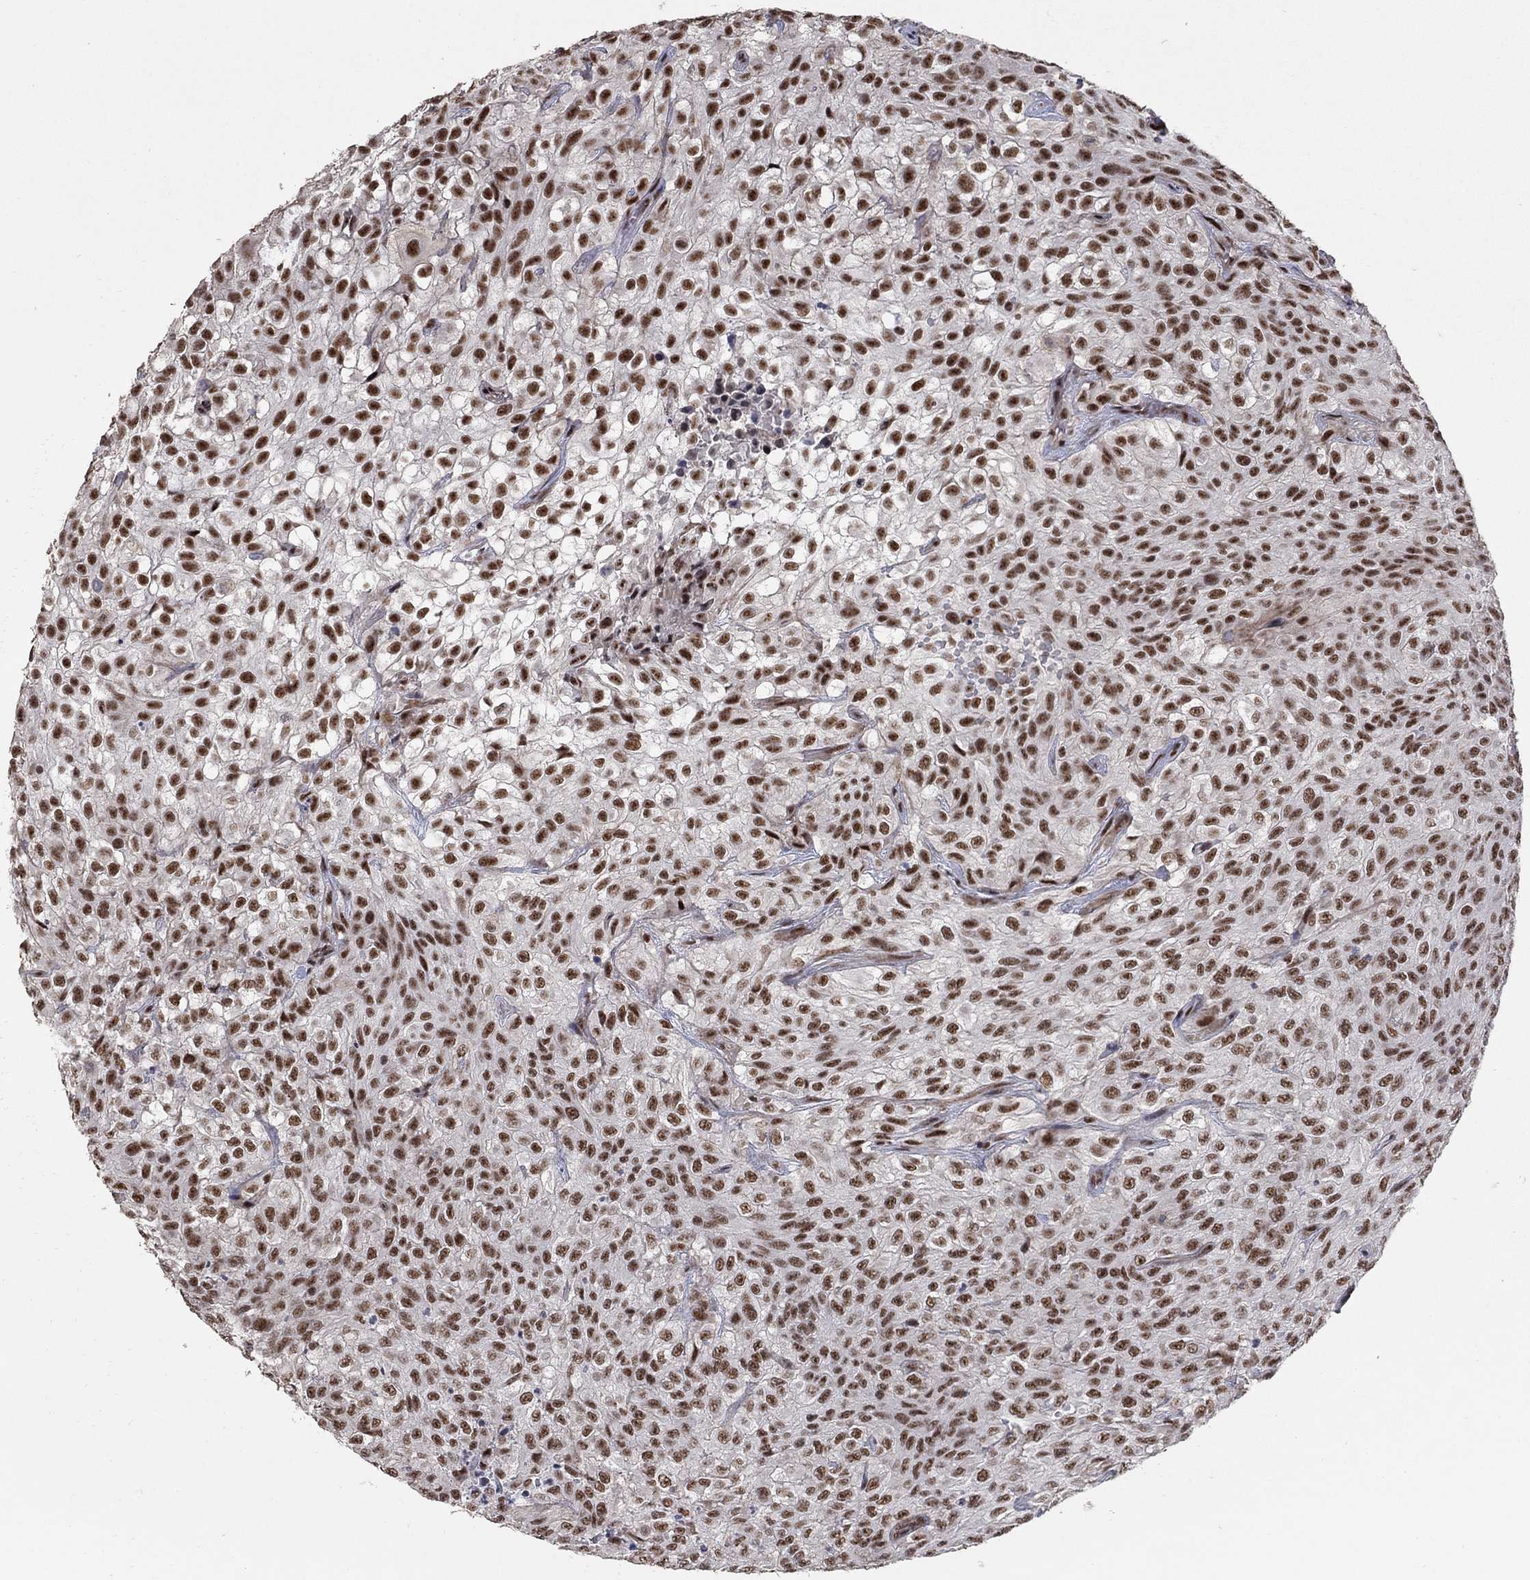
{"staining": {"intensity": "strong", "quantity": ">75%", "location": "nuclear"}, "tissue": "urothelial cancer", "cell_type": "Tumor cells", "image_type": "cancer", "snomed": [{"axis": "morphology", "description": "Urothelial carcinoma, High grade"}, {"axis": "topography", "description": "Urinary bladder"}], "caption": "IHC staining of urothelial cancer, which exhibits high levels of strong nuclear staining in approximately >75% of tumor cells indicating strong nuclear protein expression. The staining was performed using DAB (brown) for protein detection and nuclei were counterstained in hematoxylin (blue).", "gene": "PNISR", "patient": {"sex": "male", "age": 56}}